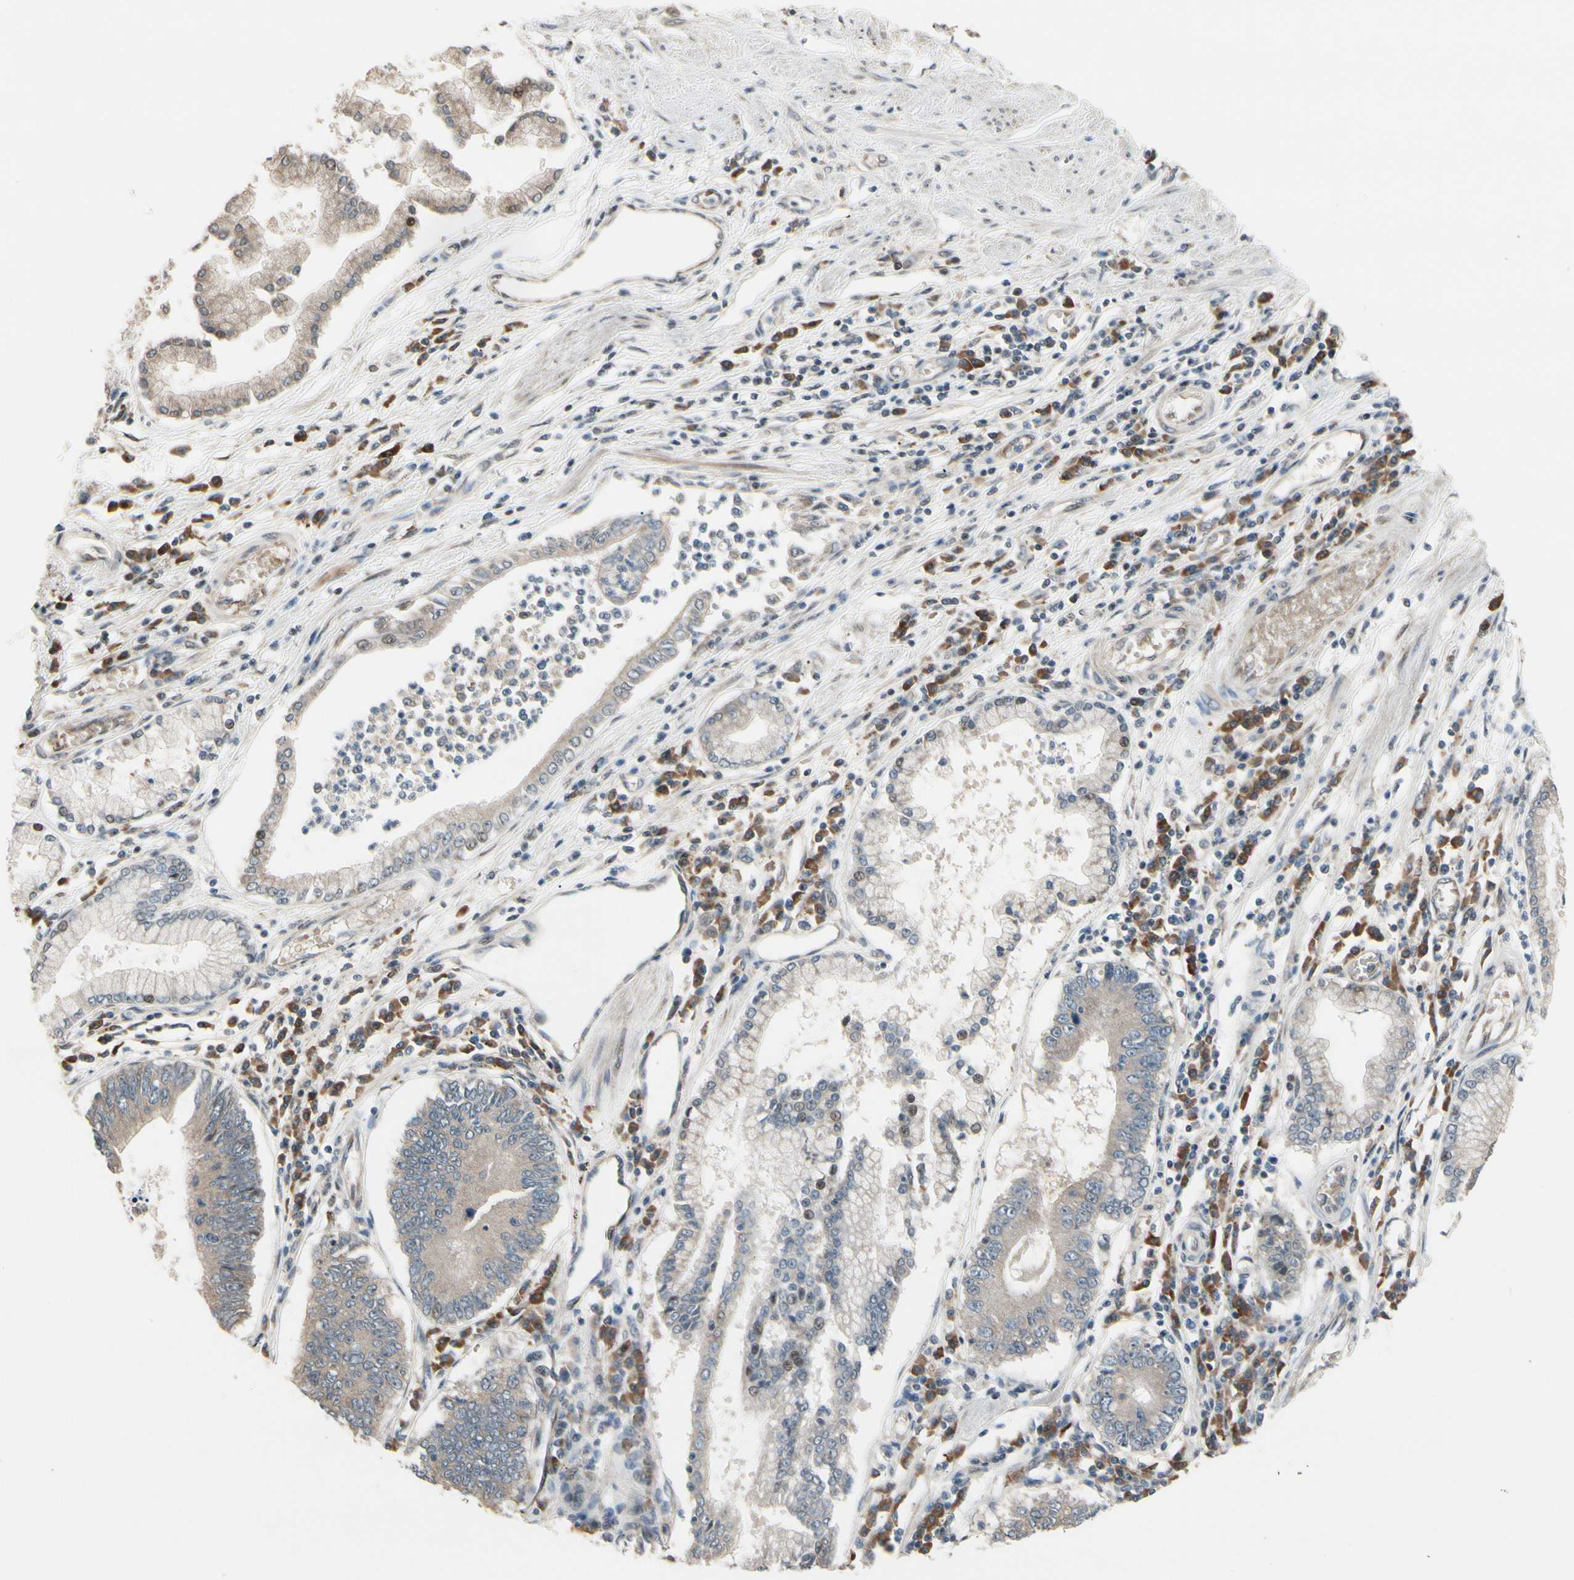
{"staining": {"intensity": "weak", "quantity": "<25%", "location": "cytoplasmic/membranous"}, "tissue": "stomach cancer", "cell_type": "Tumor cells", "image_type": "cancer", "snomed": [{"axis": "morphology", "description": "Adenocarcinoma, NOS"}, {"axis": "topography", "description": "Stomach"}], "caption": "Tumor cells show no significant protein expression in stomach cancer.", "gene": "SNX29", "patient": {"sex": "male", "age": 59}}